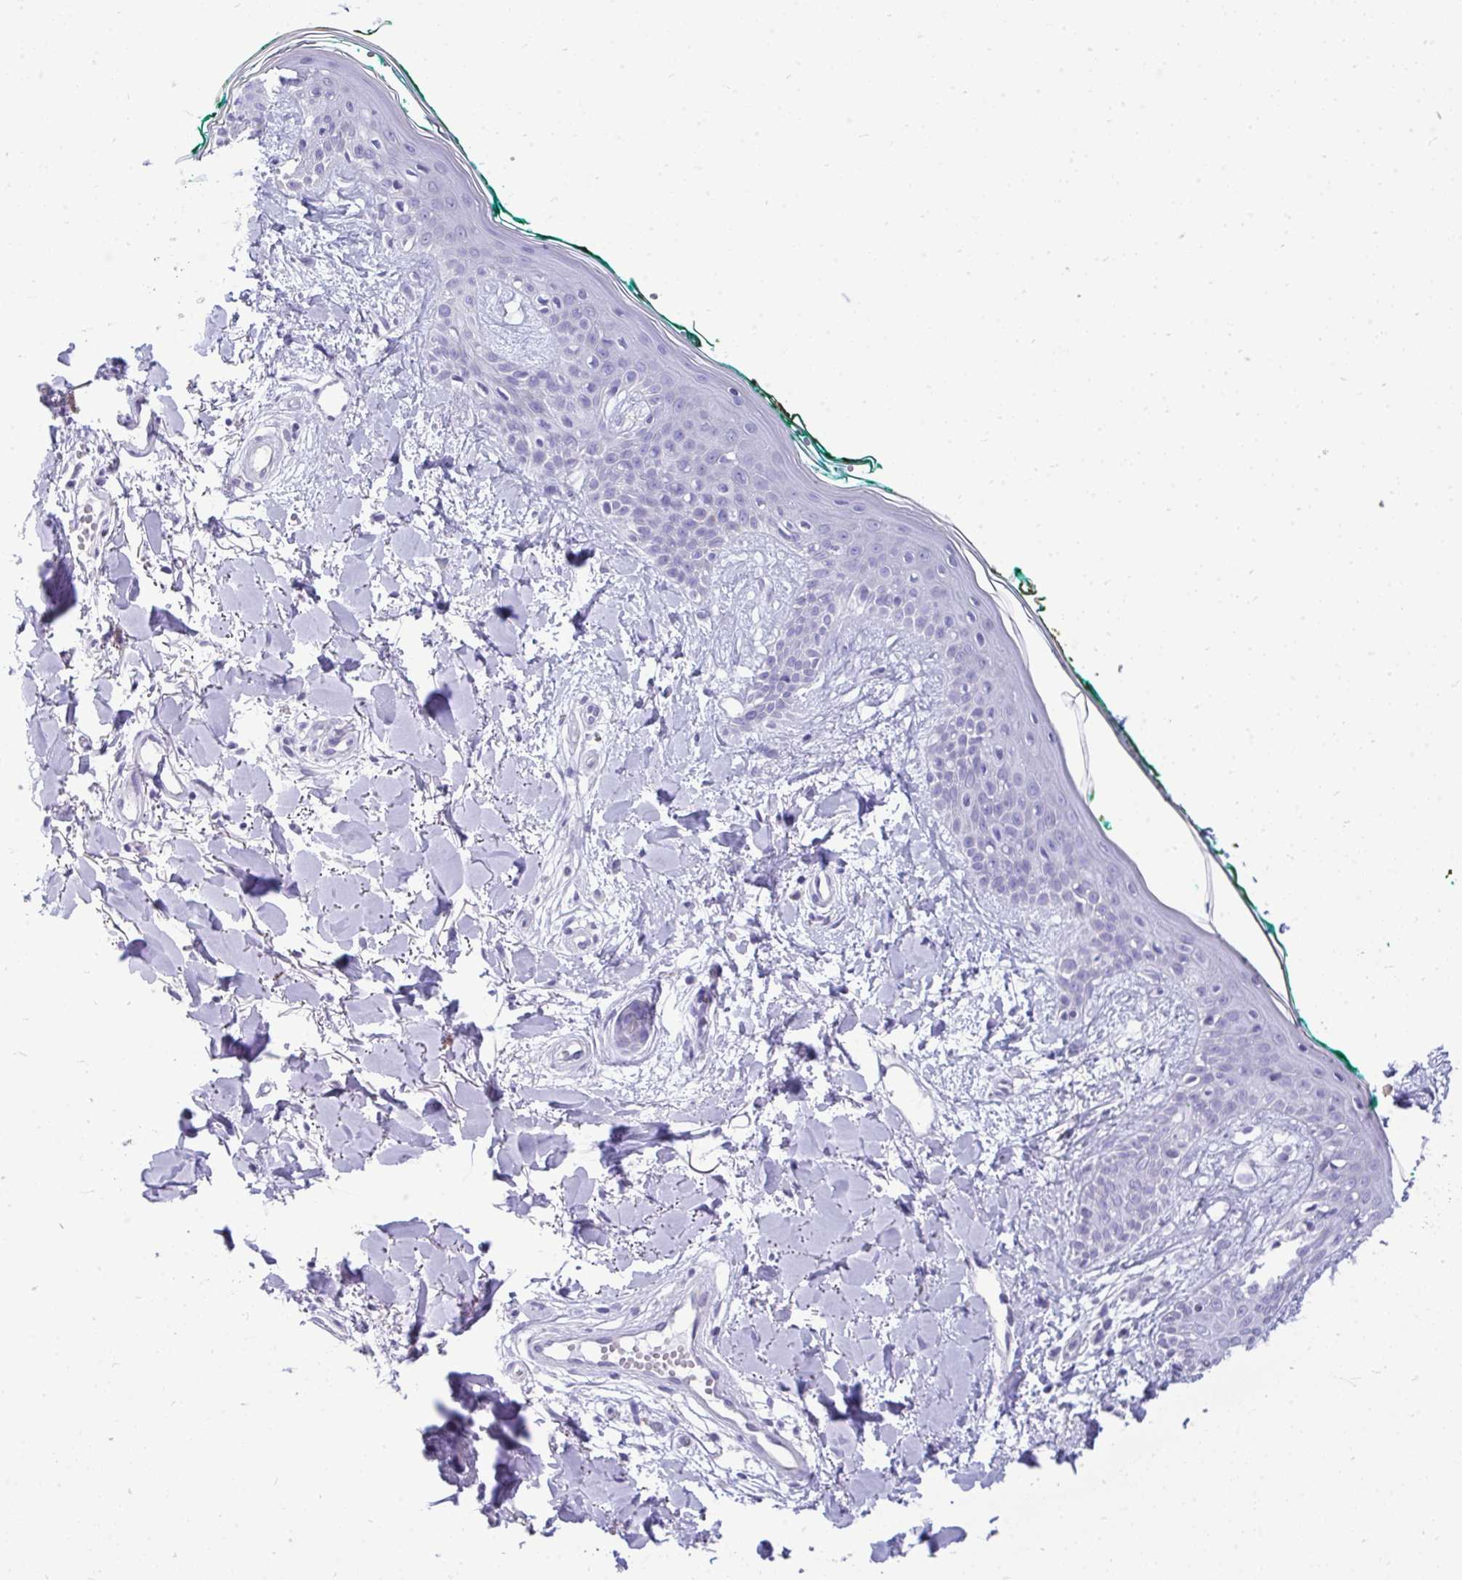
{"staining": {"intensity": "negative", "quantity": "none", "location": "none"}, "tissue": "skin", "cell_type": "Fibroblasts", "image_type": "normal", "snomed": [{"axis": "morphology", "description": "Normal tissue, NOS"}, {"axis": "topography", "description": "Skin"}], "caption": "High power microscopy histopathology image of an IHC image of normal skin, revealing no significant positivity in fibroblasts.", "gene": "PRM2", "patient": {"sex": "female", "age": 34}}